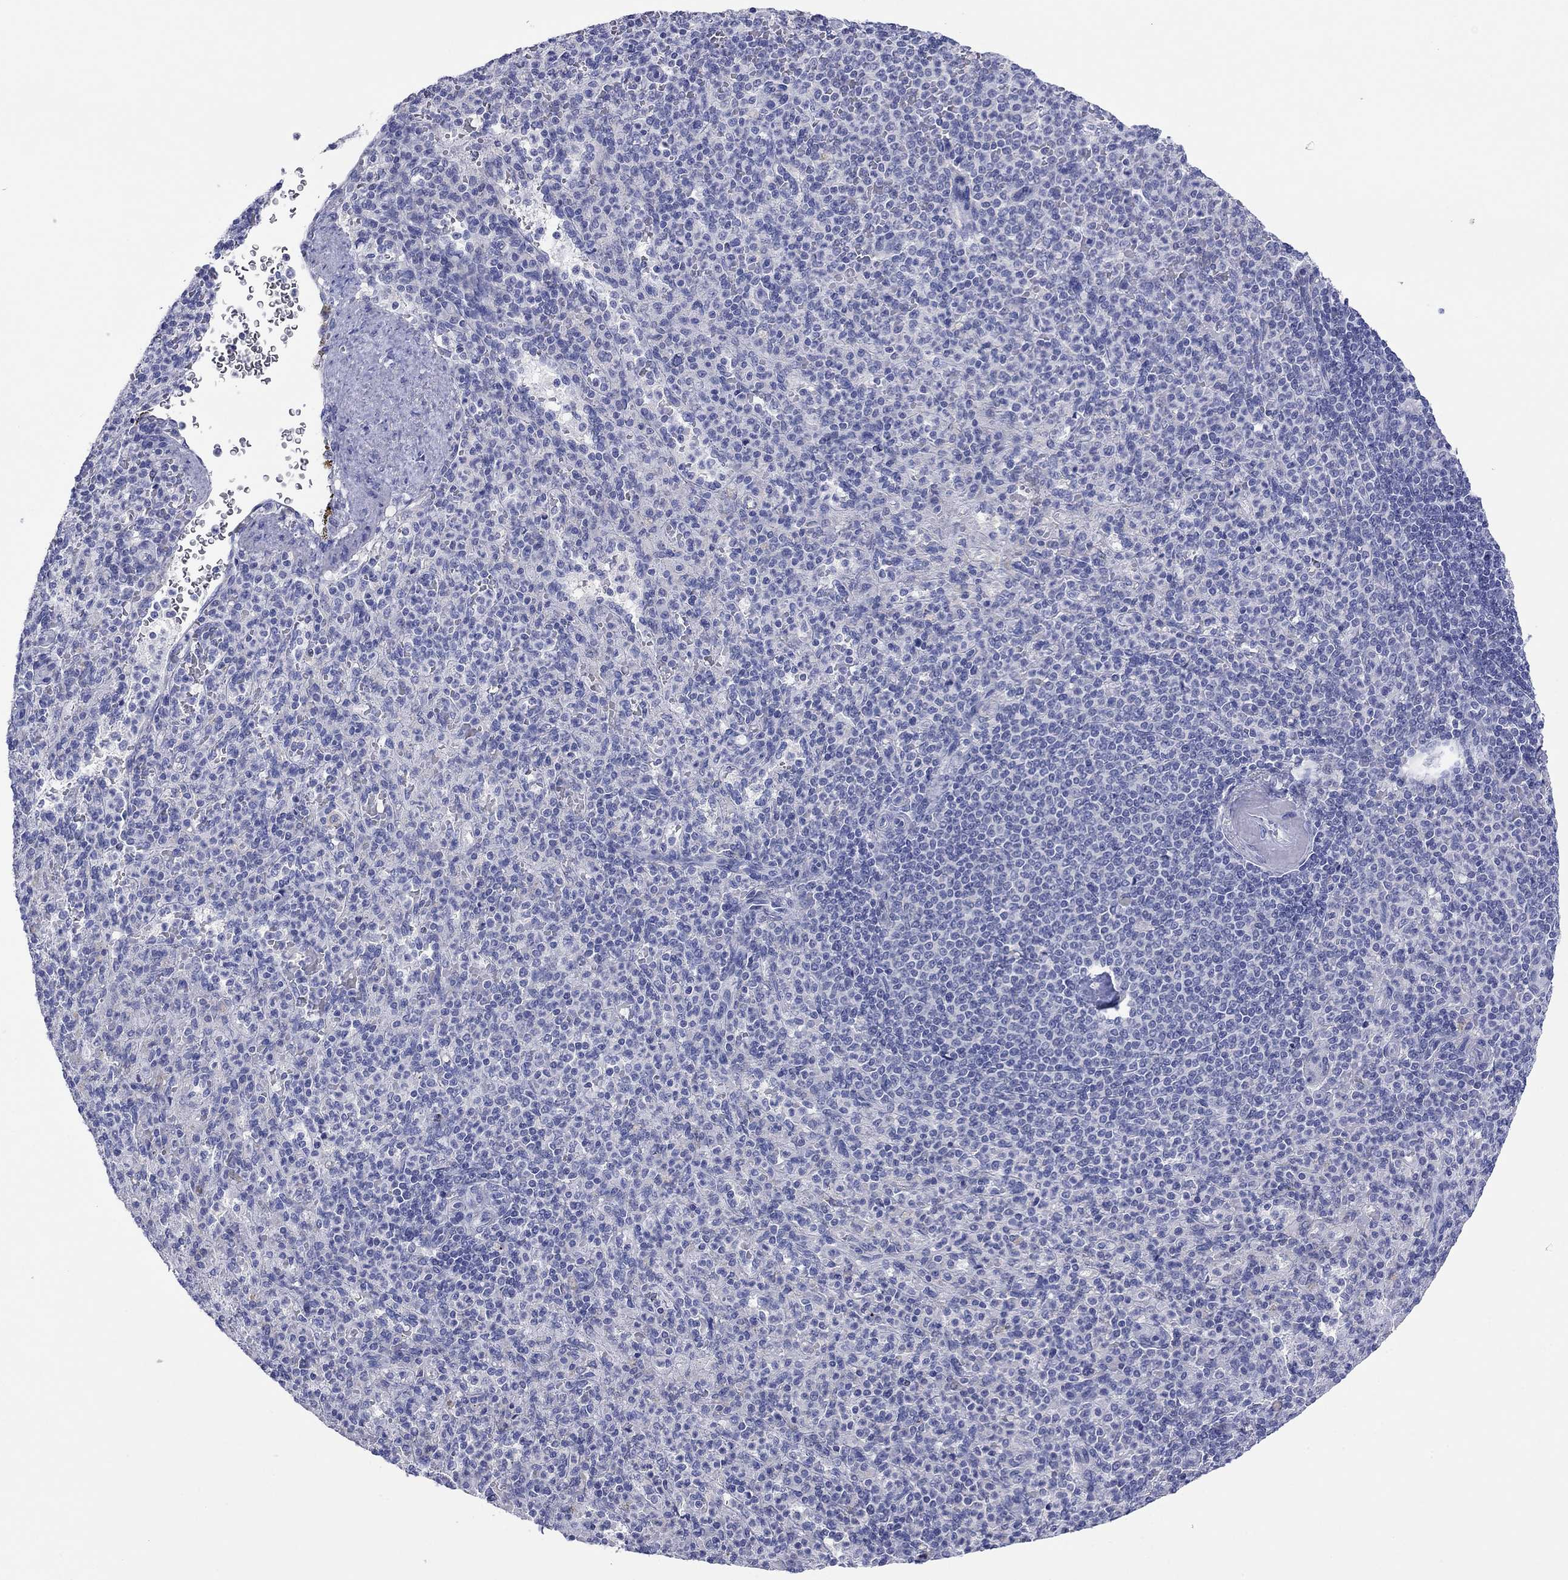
{"staining": {"intensity": "negative", "quantity": "none", "location": "none"}, "tissue": "spleen", "cell_type": "Cells in red pulp", "image_type": "normal", "snomed": [{"axis": "morphology", "description": "Normal tissue, NOS"}, {"axis": "topography", "description": "Spleen"}], "caption": "This histopathology image is of unremarkable spleen stained with IHC to label a protein in brown with the nuclei are counter-stained blue. There is no positivity in cells in red pulp.", "gene": "MAGEB6", "patient": {"sex": "female", "age": 74}}